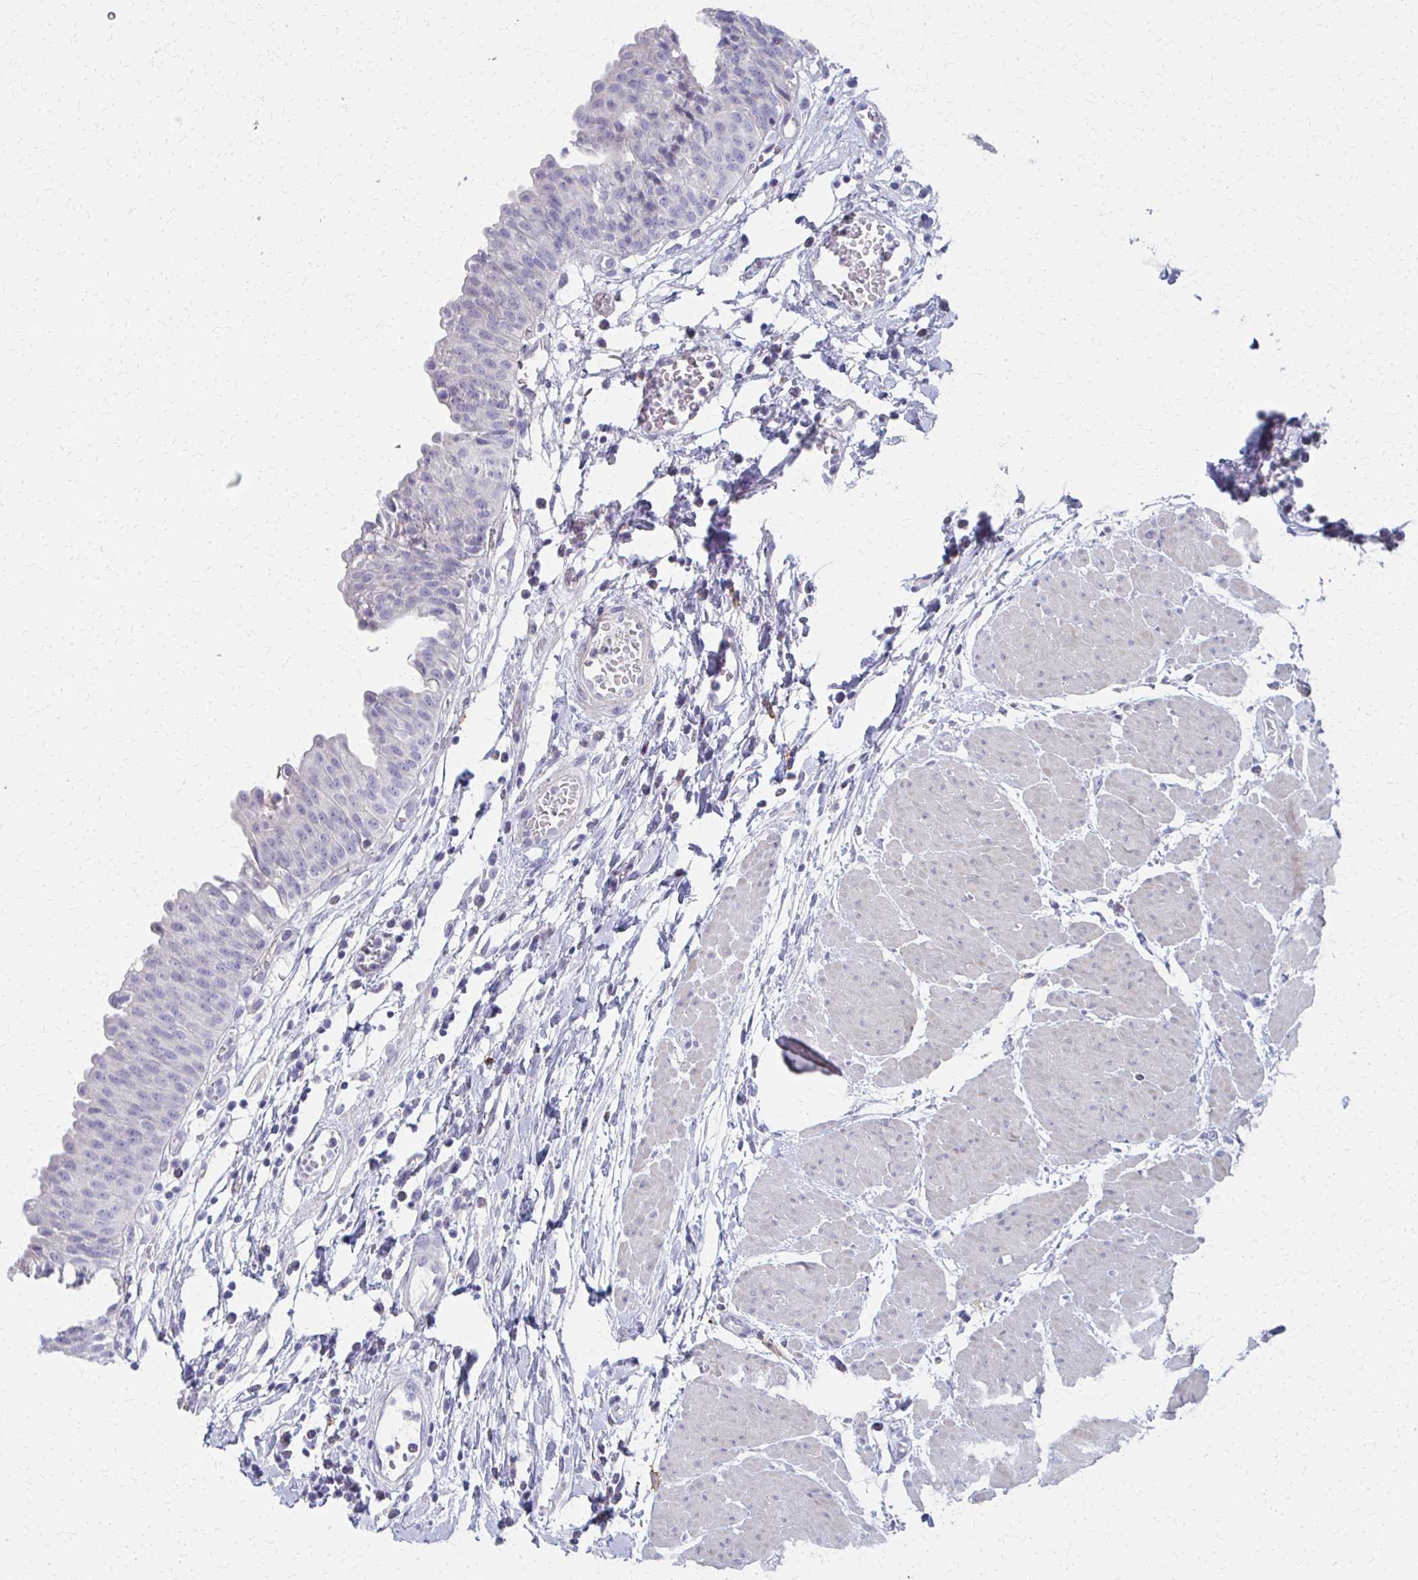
{"staining": {"intensity": "negative", "quantity": "none", "location": "none"}, "tissue": "urinary bladder", "cell_type": "Urothelial cells", "image_type": "normal", "snomed": [{"axis": "morphology", "description": "Normal tissue, NOS"}, {"axis": "topography", "description": "Urinary bladder"}], "caption": "This is a photomicrograph of immunohistochemistry staining of unremarkable urinary bladder, which shows no expression in urothelial cells.", "gene": "MS4A2", "patient": {"sex": "male", "age": 64}}